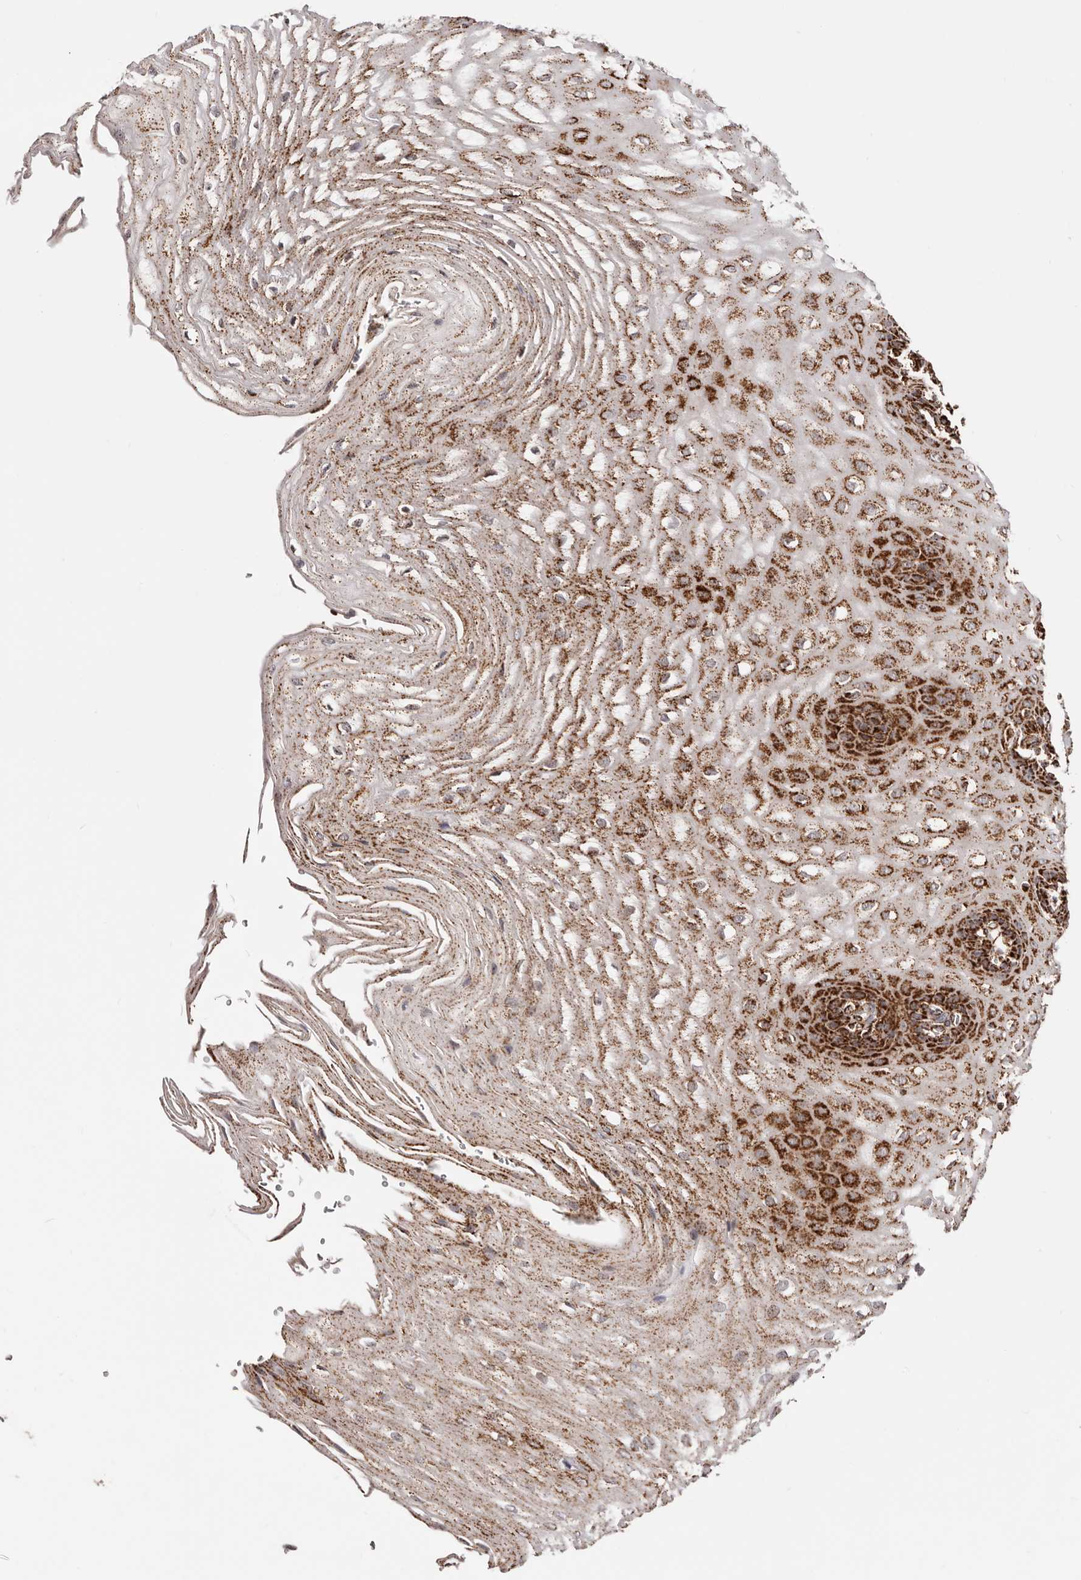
{"staining": {"intensity": "strong", "quantity": ">75%", "location": "cytoplasmic/membranous"}, "tissue": "esophagus", "cell_type": "Squamous epithelial cells", "image_type": "normal", "snomed": [{"axis": "morphology", "description": "Normal tissue, NOS"}, {"axis": "topography", "description": "Esophagus"}], "caption": "Immunohistochemical staining of unremarkable human esophagus displays strong cytoplasmic/membranous protein positivity in approximately >75% of squamous epithelial cells.", "gene": "PRKACB", "patient": {"sex": "male", "age": 54}}